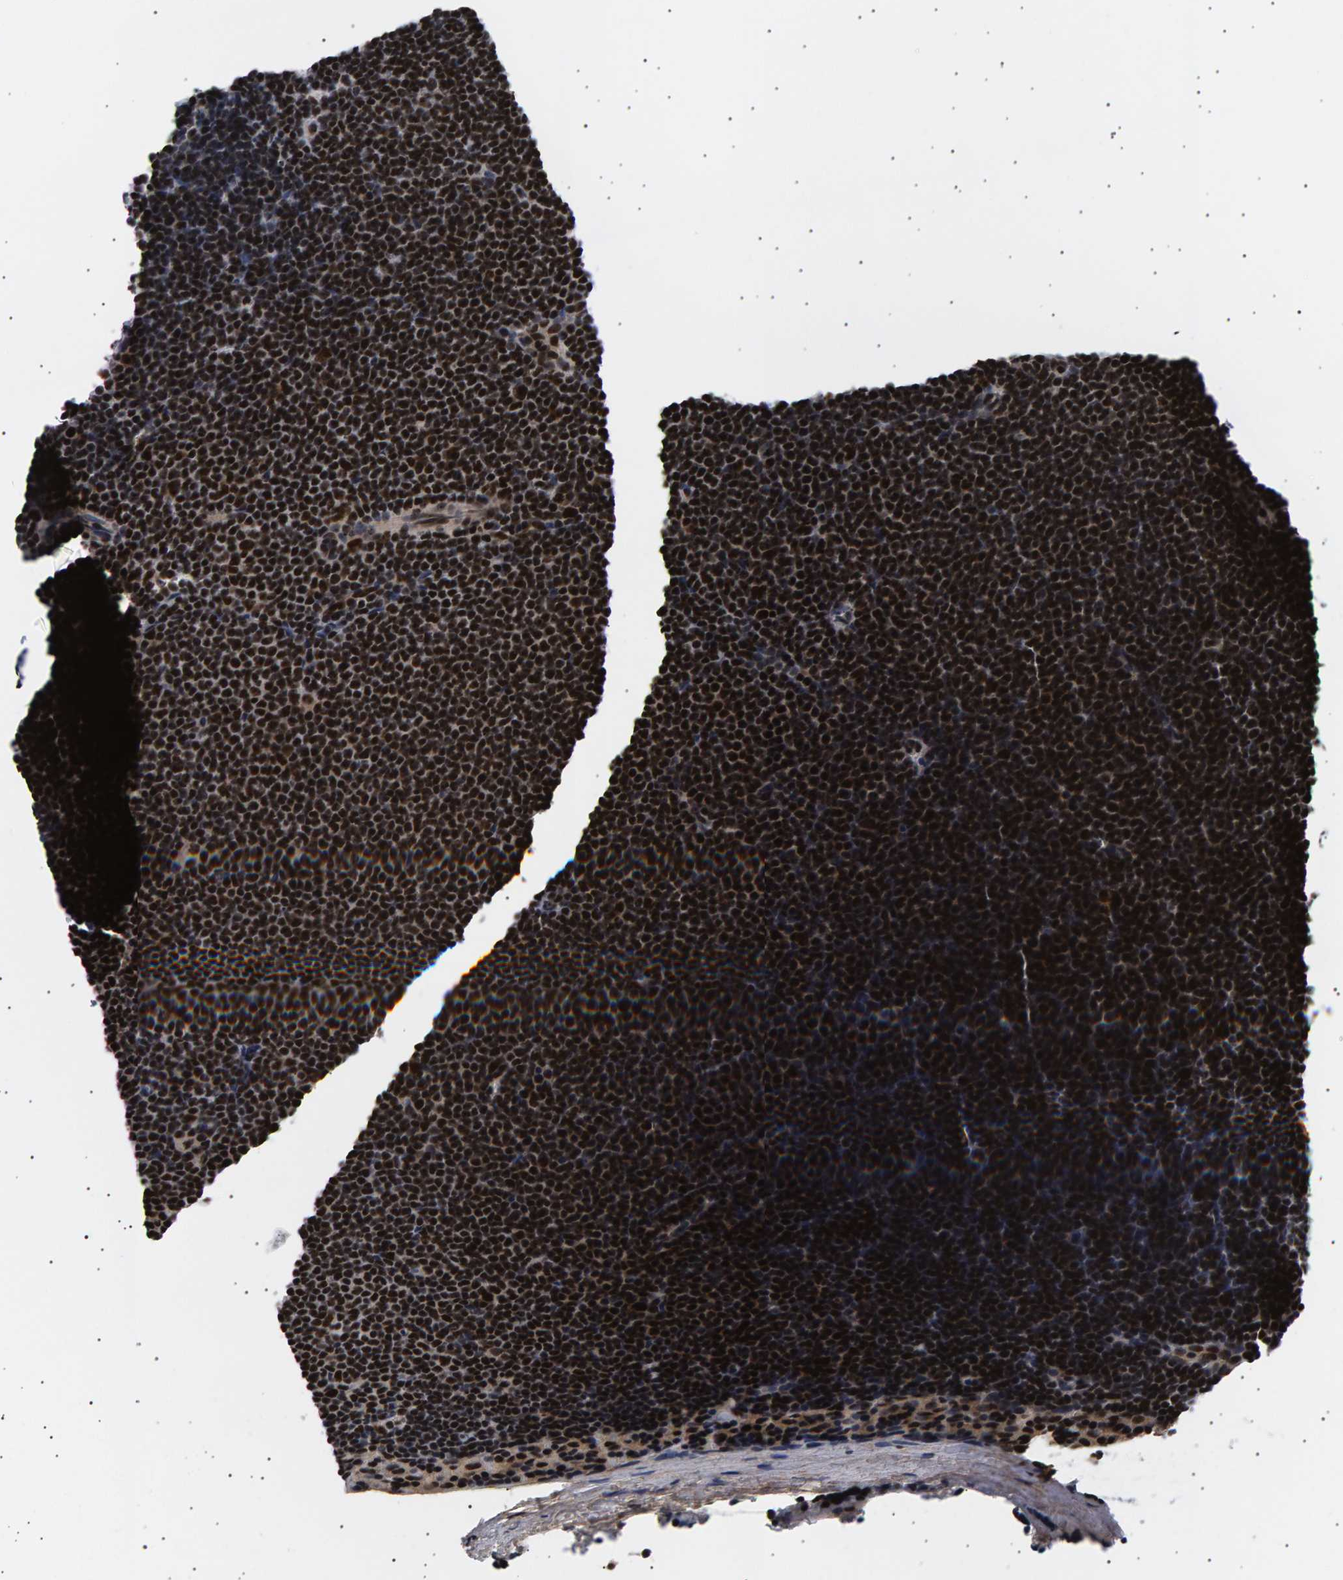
{"staining": {"intensity": "strong", "quantity": ">75%", "location": "nuclear"}, "tissue": "lymphoma", "cell_type": "Tumor cells", "image_type": "cancer", "snomed": [{"axis": "morphology", "description": "Malignant lymphoma, non-Hodgkin's type, Low grade"}, {"axis": "topography", "description": "Lymph node"}], "caption": "This micrograph shows lymphoma stained with IHC to label a protein in brown. The nuclear of tumor cells show strong positivity for the protein. Nuclei are counter-stained blue.", "gene": "ANKRD40", "patient": {"sex": "female", "age": 53}}